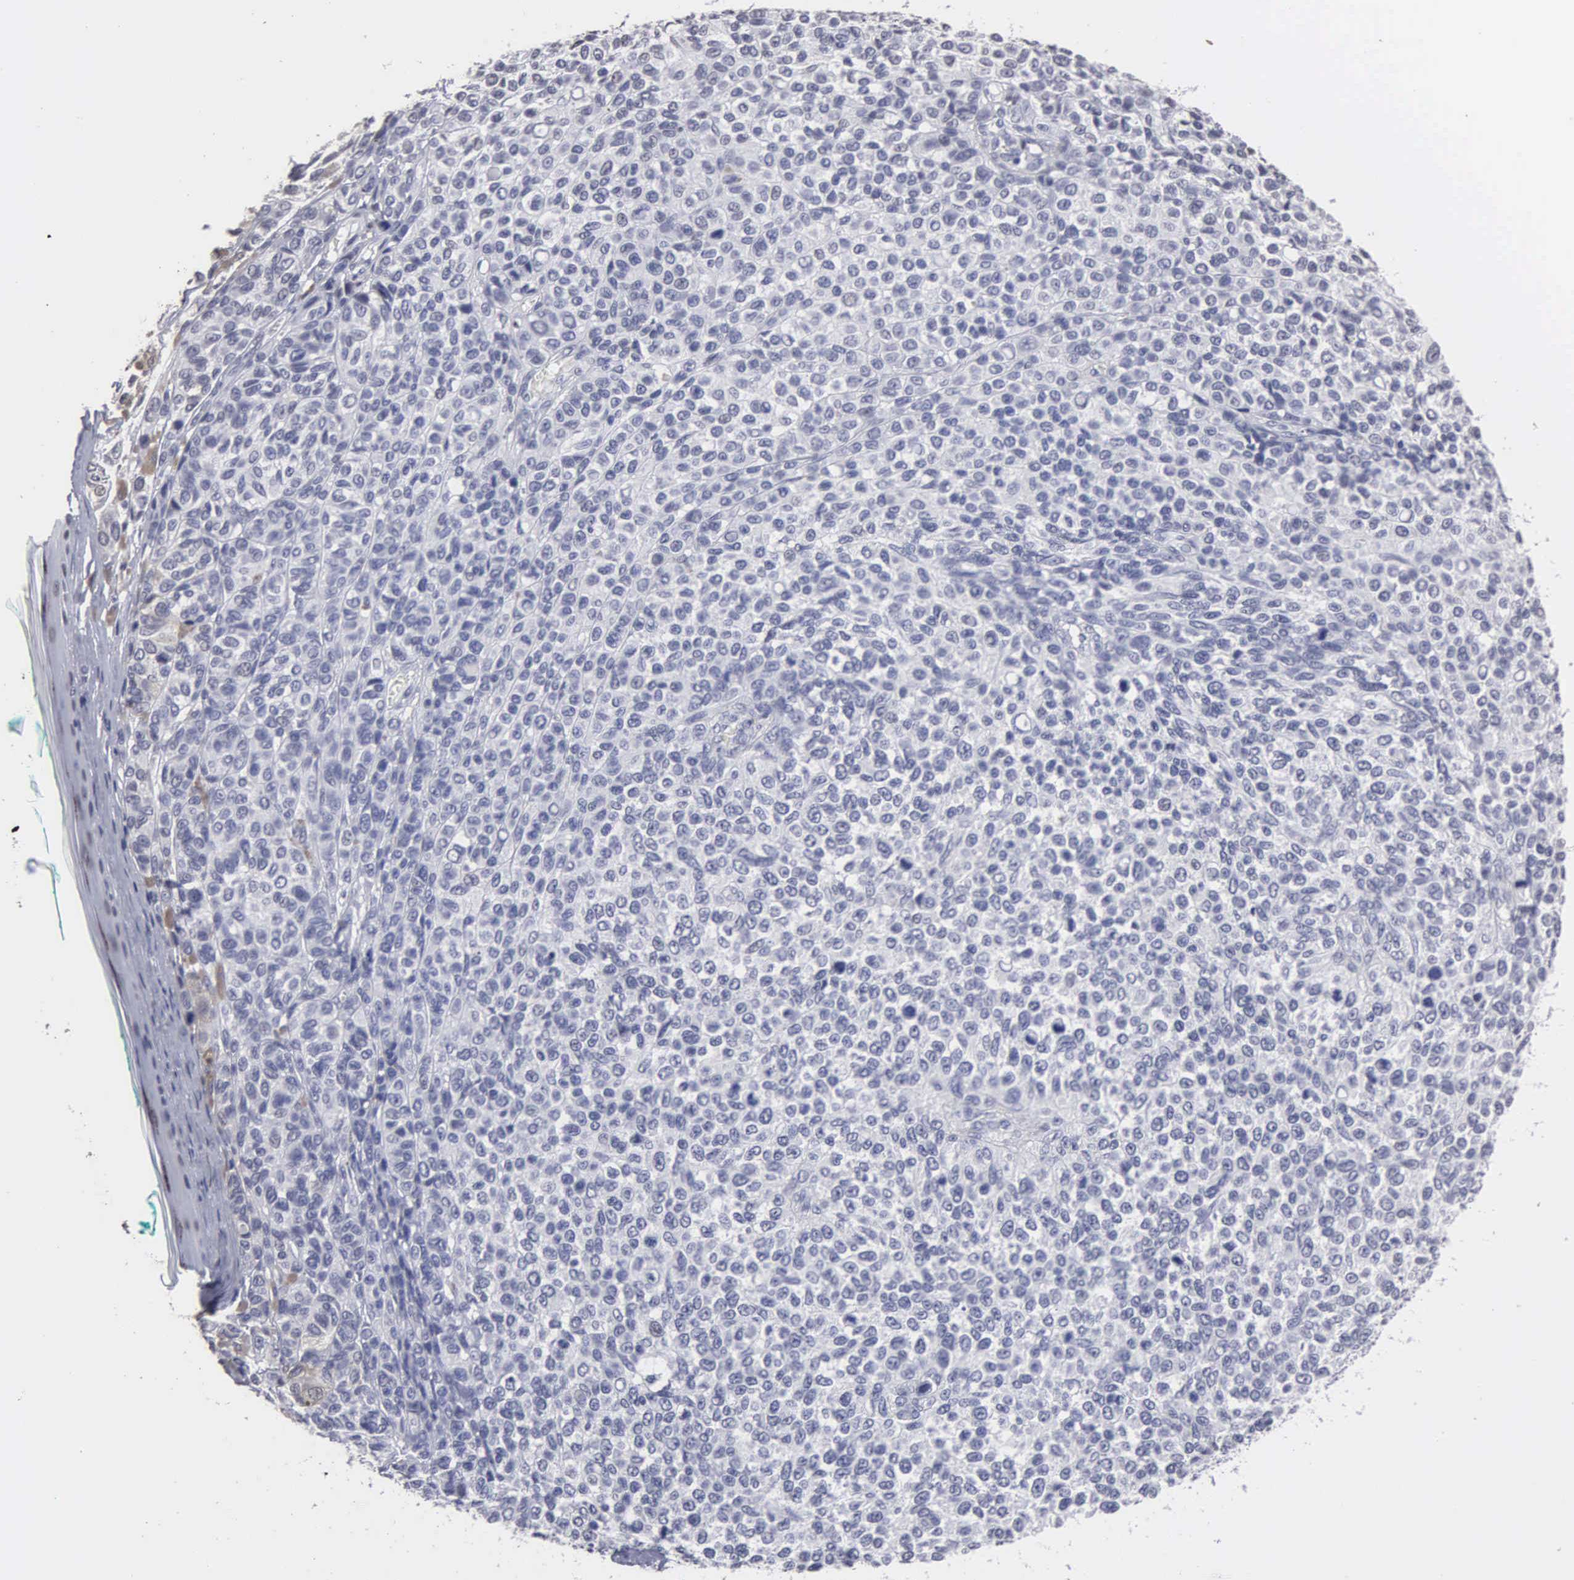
{"staining": {"intensity": "negative", "quantity": "none", "location": "none"}, "tissue": "melanoma", "cell_type": "Tumor cells", "image_type": "cancer", "snomed": [{"axis": "morphology", "description": "Malignant melanoma, NOS"}, {"axis": "topography", "description": "Skin"}], "caption": "There is no significant positivity in tumor cells of malignant melanoma.", "gene": "UPB1", "patient": {"sex": "female", "age": 85}}